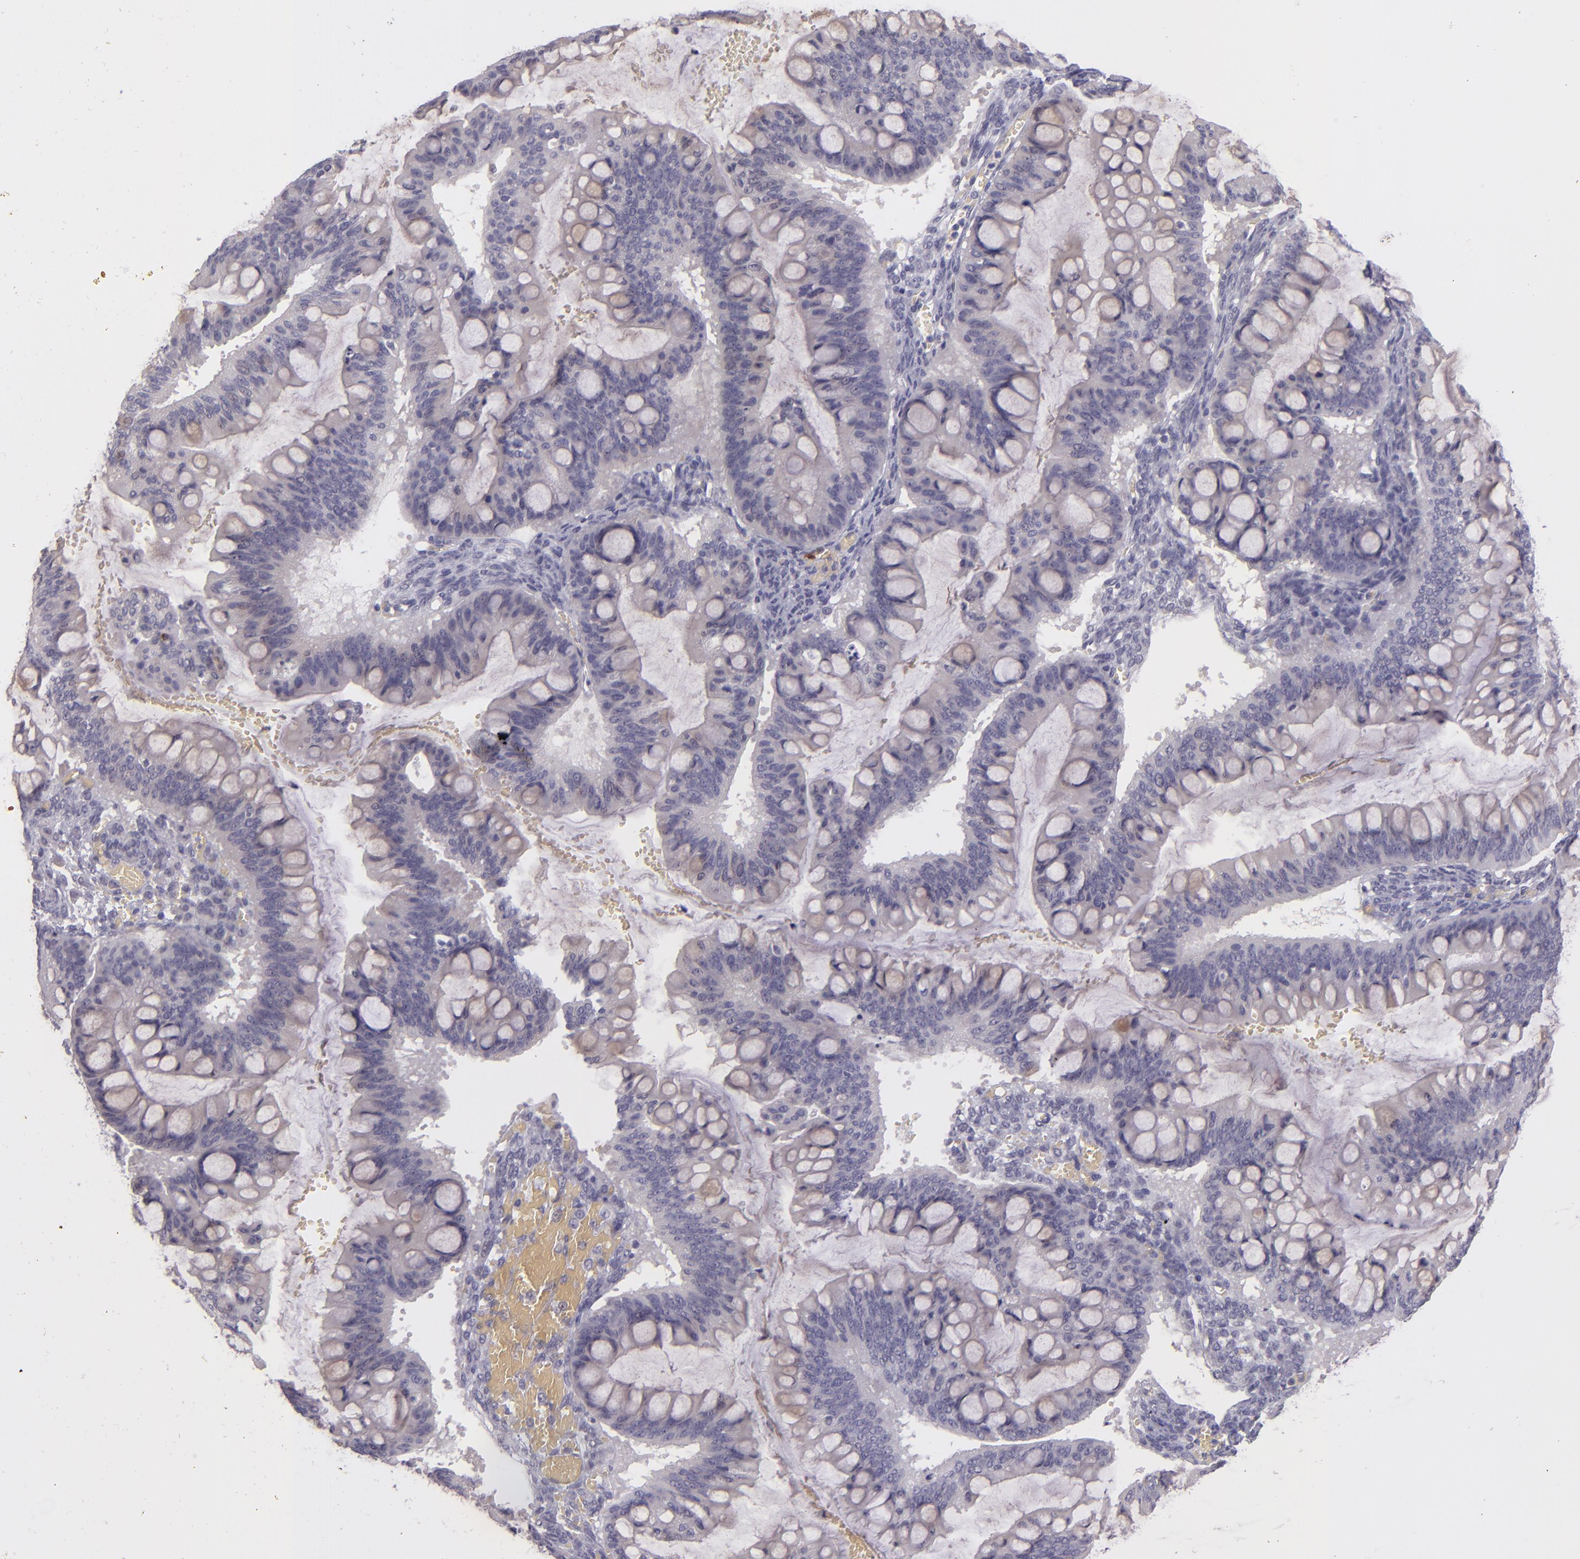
{"staining": {"intensity": "negative", "quantity": "none", "location": "none"}, "tissue": "ovarian cancer", "cell_type": "Tumor cells", "image_type": "cancer", "snomed": [{"axis": "morphology", "description": "Cystadenocarcinoma, mucinous, NOS"}, {"axis": "topography", "description": "Ovary"}], "caption": "IHC photomicrograph of neoplastic tissue: human ovarian cancer stained with DAB shows no significant protein expression in tumor cells. (DAB (3,3'-diaminobenzidine) immunohistochemistry (IHC) with hematoxylin counter stain).", "gene": "SNCB", "patient": {"sex": "female", "age": 73}}